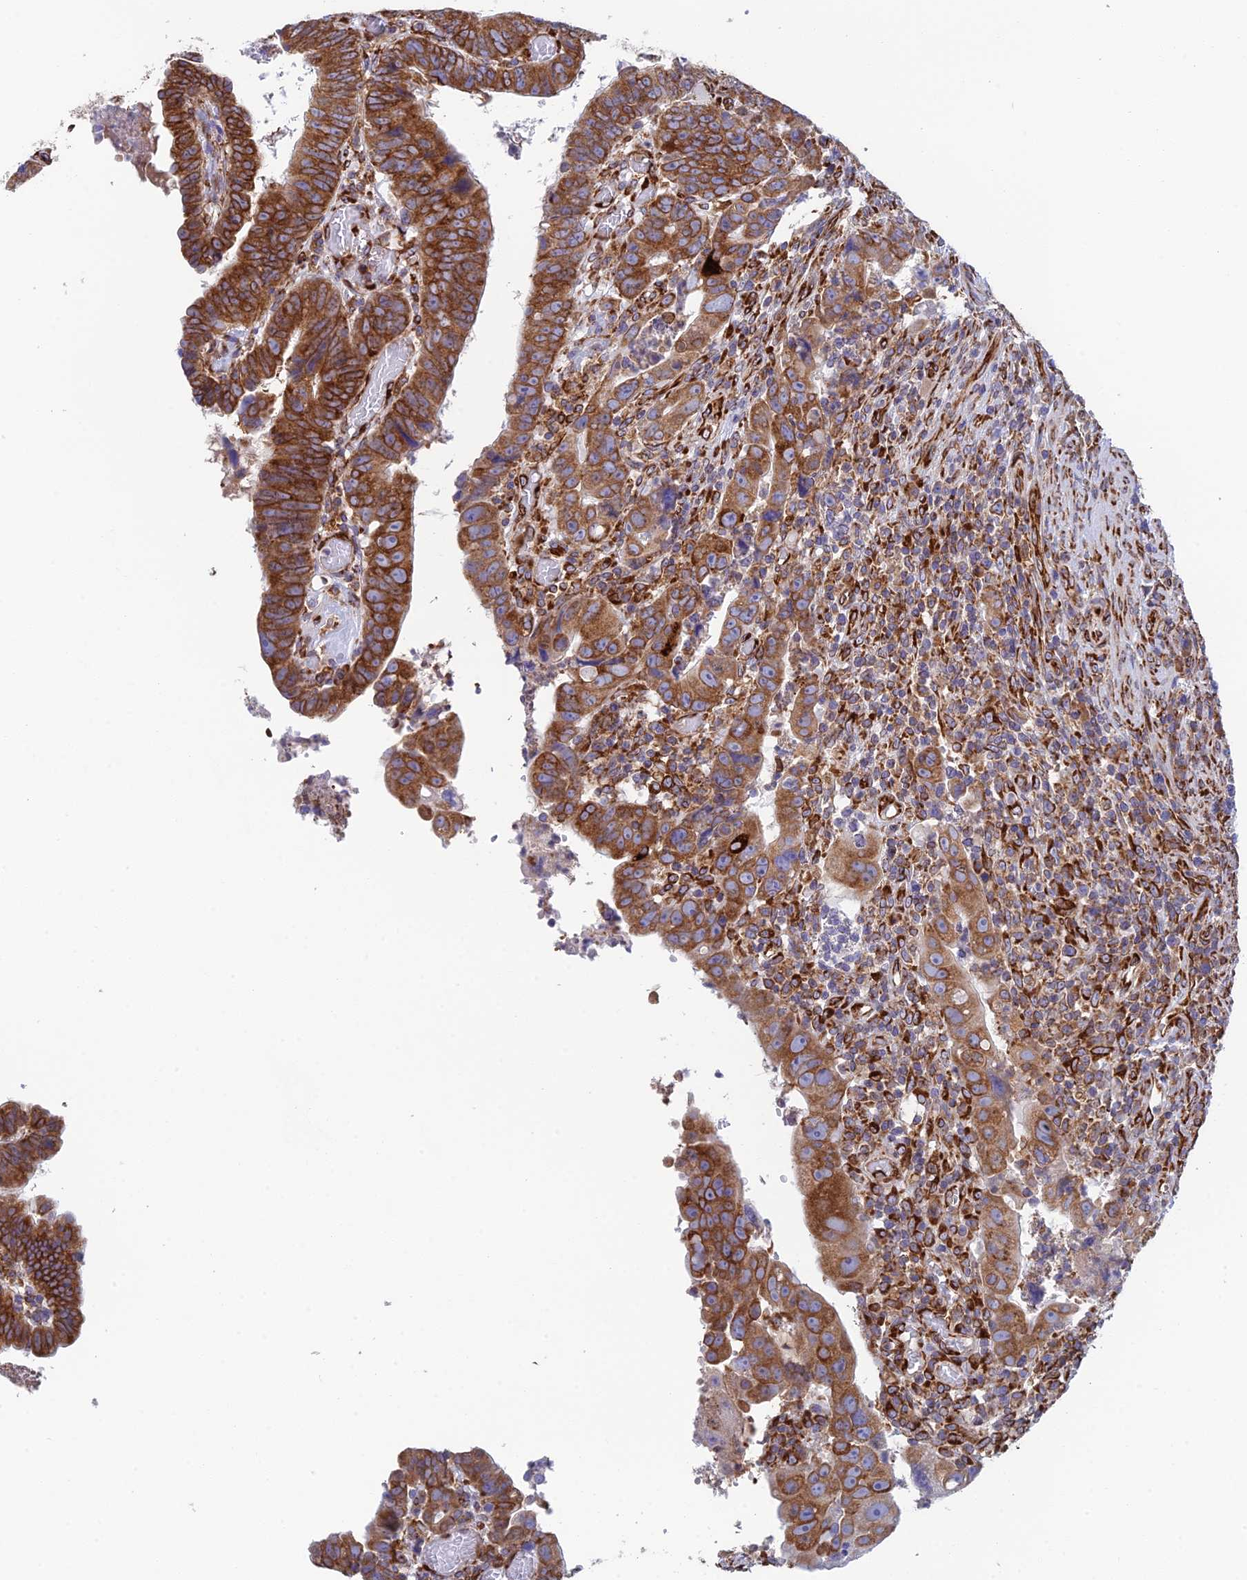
{"staining": {"intensity": "strong", "quantity": ">75%", "location": "cytoplasmic/membranous"}, "tissue": "colorectal cancer", "cell_type": "Tumor cells", "image_type": "cancer", "snomed": [{"axis": "morphology", "description": "Normal tissue, NOS"}, {"axis": "morphology", "description": "Adenocarcinoma, NOS"}, {"axis": "topography", "description": "Rectum"}], "caption": "IHC of human adenocarcinoma (colorectal) demonstrates high levels of strong cytoplasmic/membranous positivity in approximately >75% of tumor cells.", "gene": "CCDC69", "patient": {"sex": "female", "age": 65}}